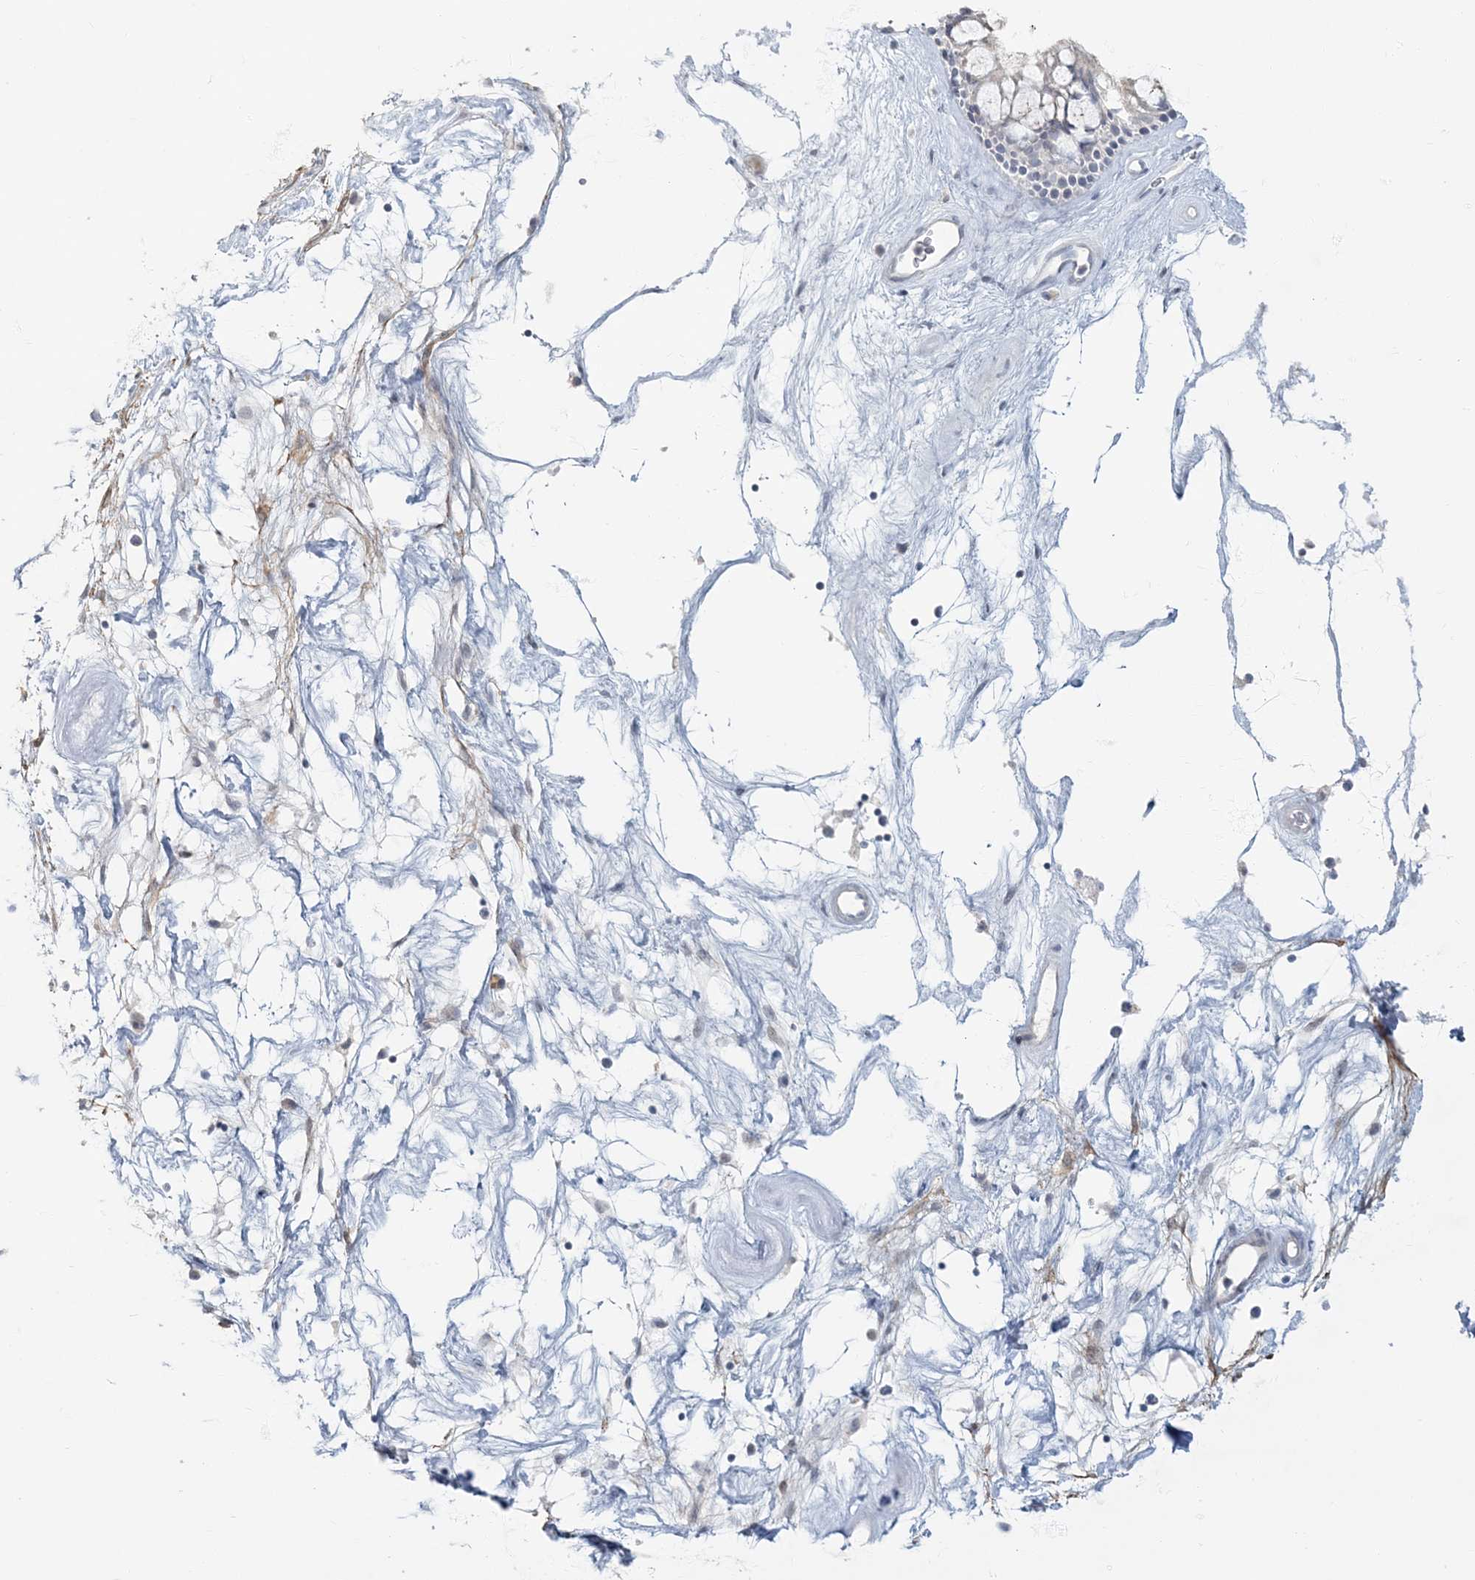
{"staining": {"intensity": "negative", "quantity": "none", "location": "none"}, "tissue": "nasopharynx", "cell_type": "Respiratory epithelial cells", "image_type": "normal", "snomed": [{"axis": "morphology", "description": "Normal tissue, NOS"}, {"axis": "topography", "description": "Nasopharynx"}], "caption": "Immunohistochemistry image of benign nasopharynx stained for a protein (brown), which displays no staining in respiratory epithelial cells.", "gene": "MYOT", "patient": {"sex": "male", "age": 64}}